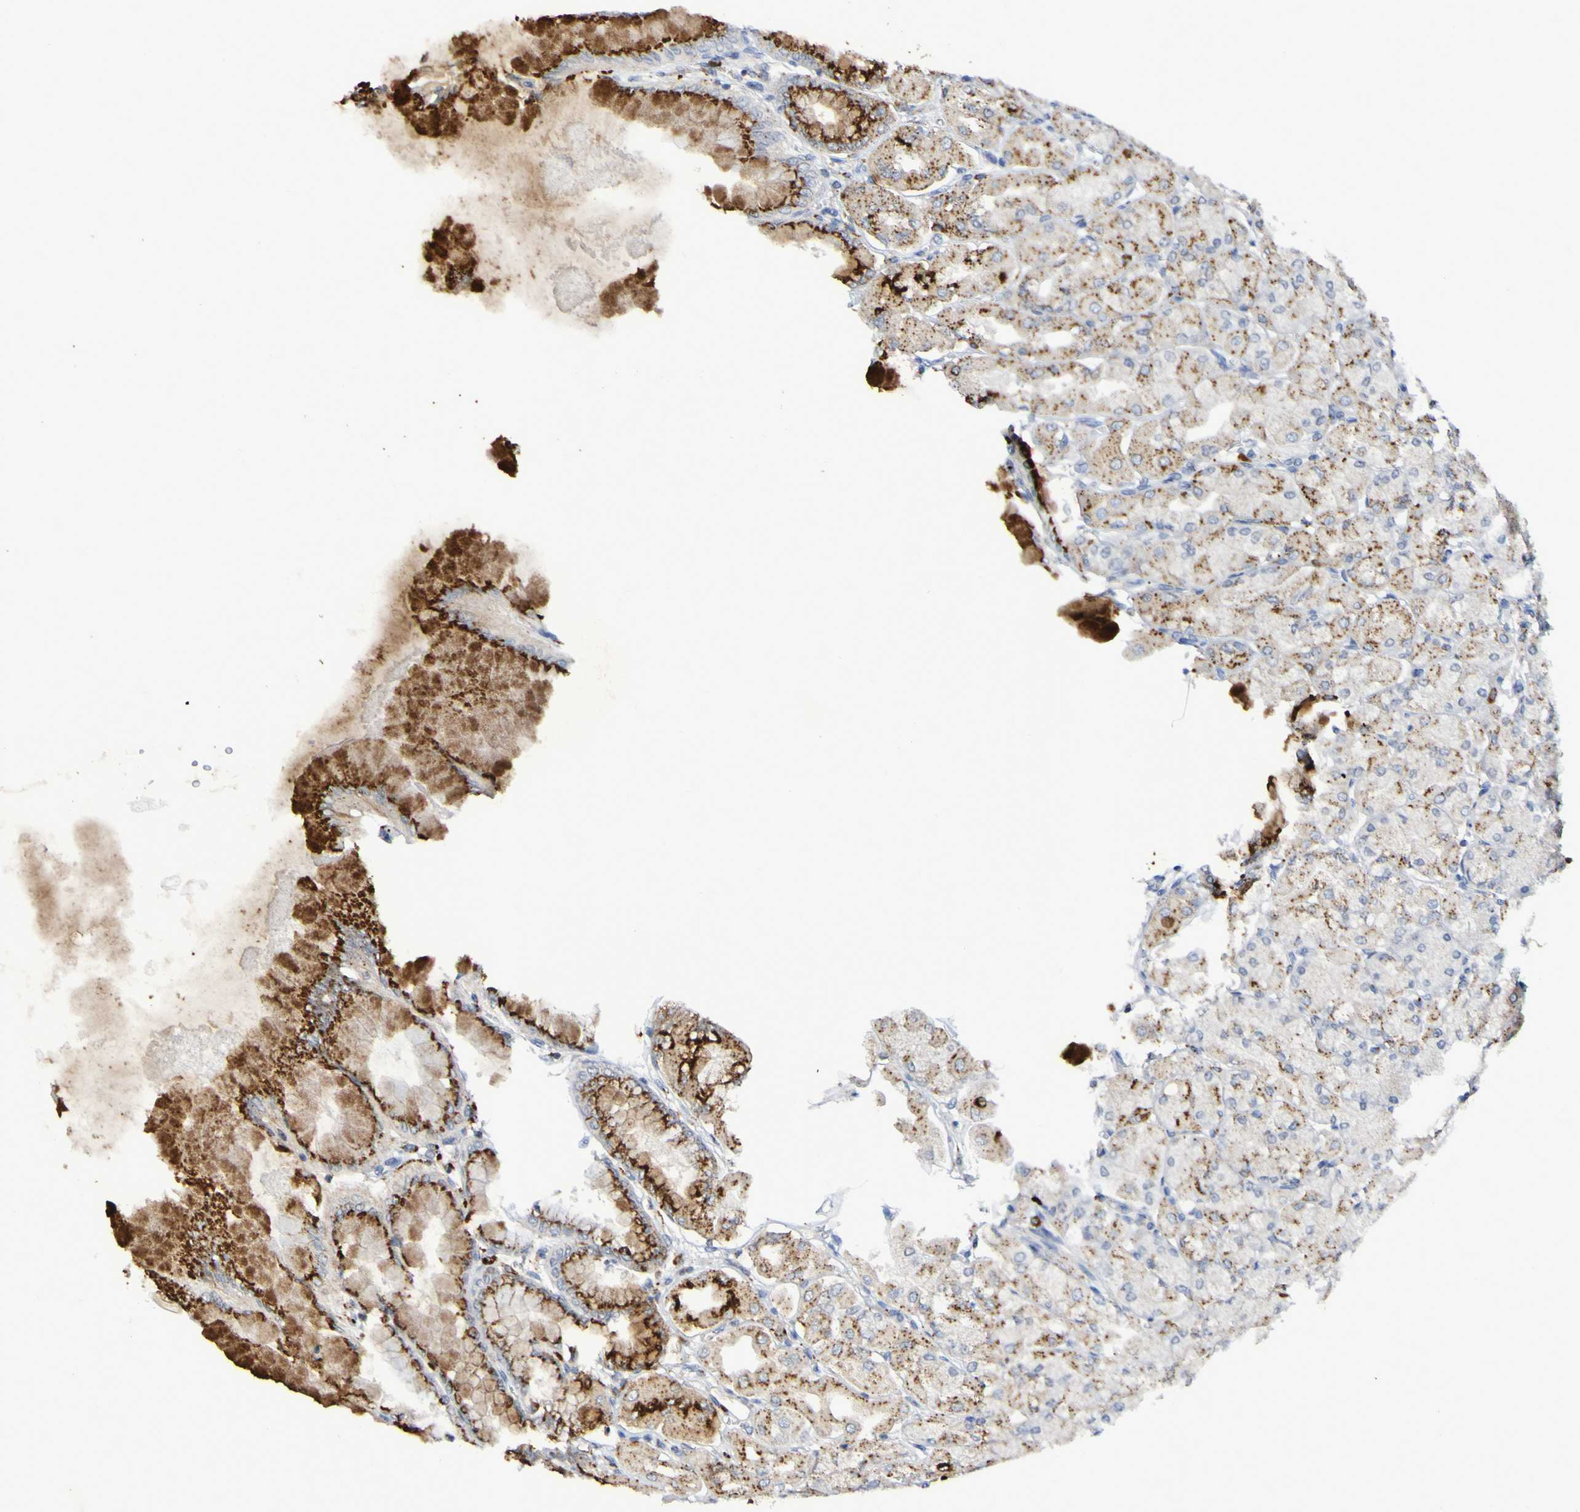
{"staining": {"intensity": "moderate", "quantity": "25%-75%", "location": "cytoplasmic/membranous"}, "tissue": "stomach", "cell_type": "Glandular cells", "image_type": "normal", "snomed": [{"axis": "morphology", "description": "Normal tissue, NOS"}, {"axis": "topography", "description": "Stomach, upper"}], "caption": "IHC (DAB) staining of benign human stomach demonstrates moderate cytoplasmic/membranous protein expression in about 25%-75% of glandular cells. (brown staining indicates protein expression, while blue staining denotes nuclei).", "gene": "TPH1", "patient": {"sex": "female", "age": 56}}